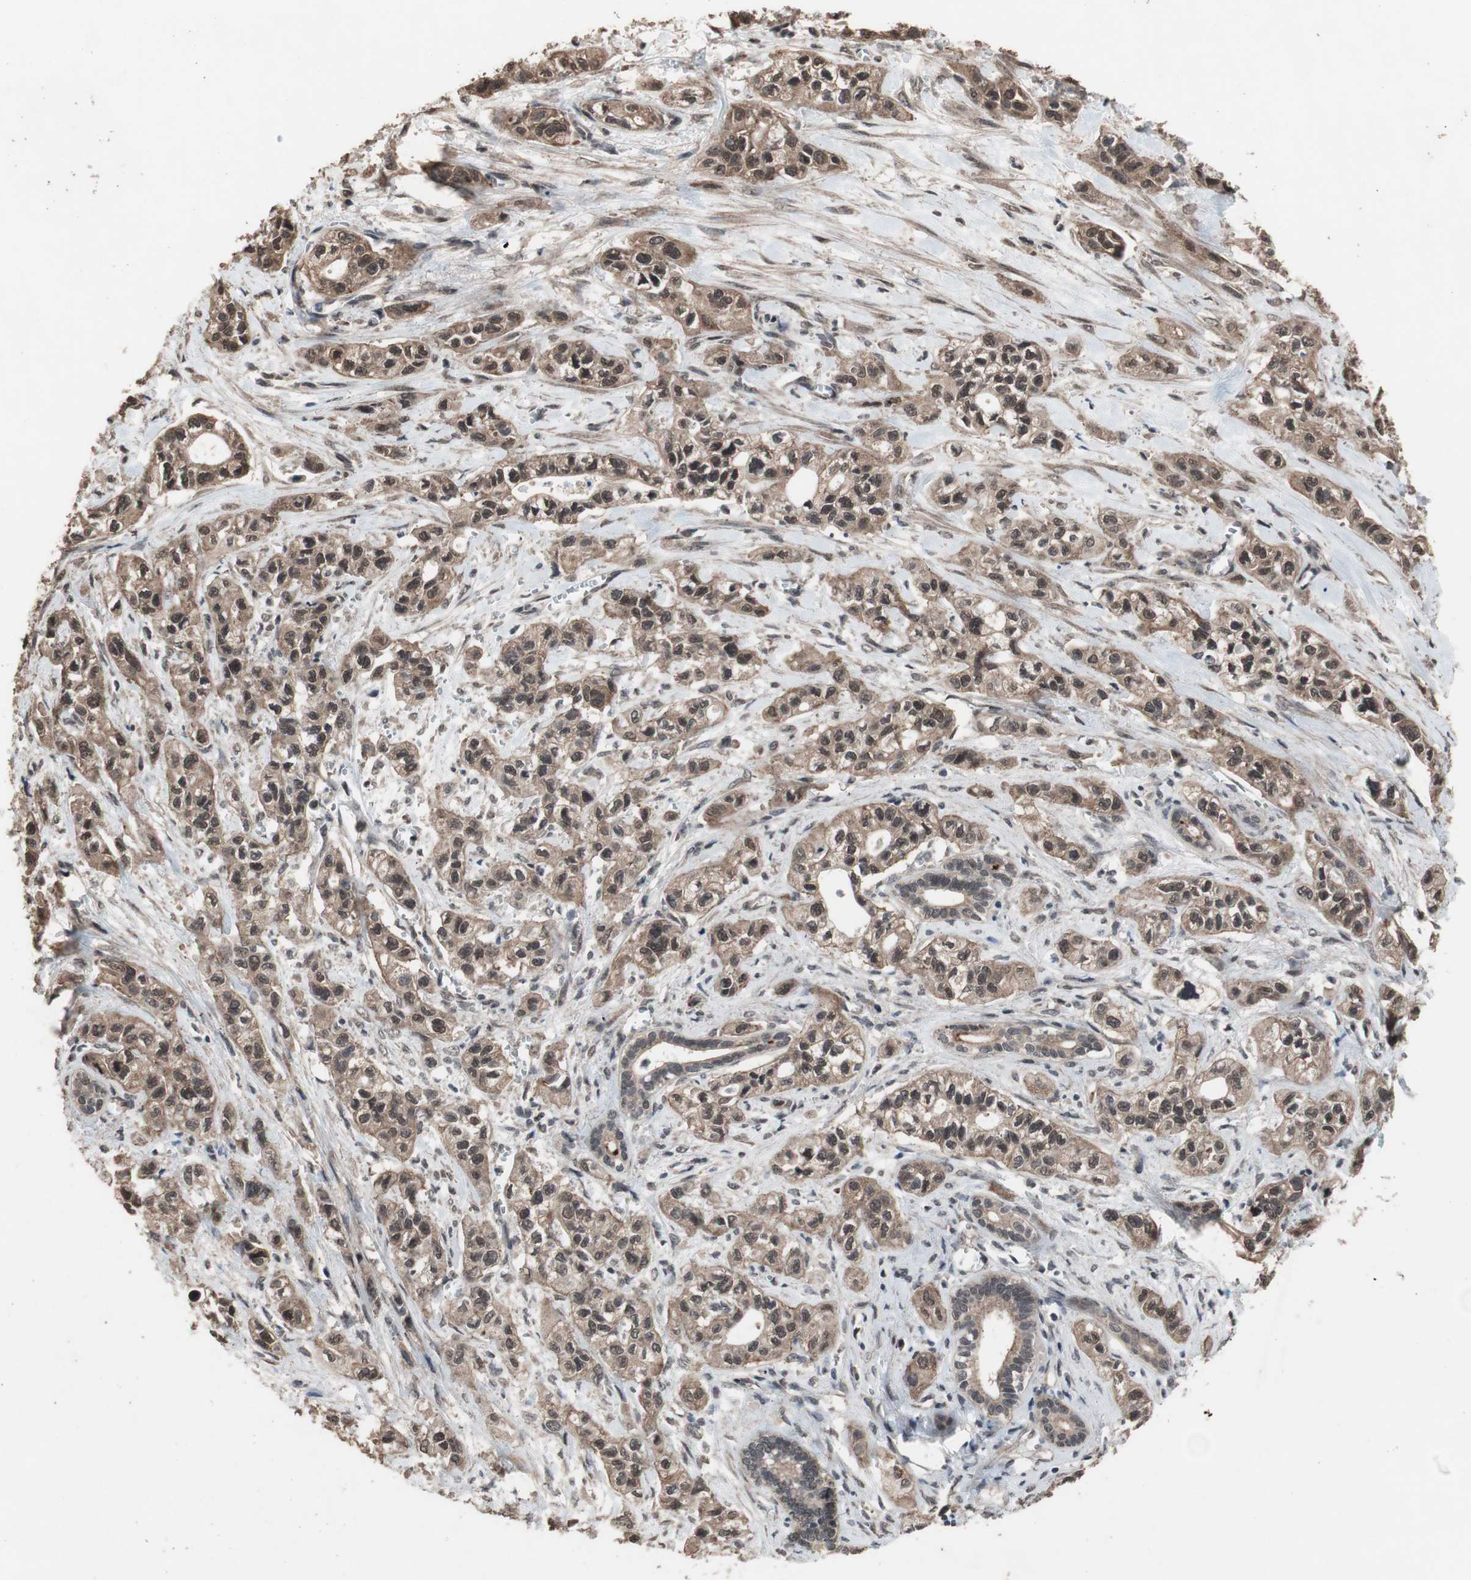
{"staining": {"intensity": "moderate", "quantity": ">75%", "location": "cytoplasmic/membranous"}, "tissue": "pancreatic cancer", "cell_type": "Tumor cells", "image_type": "cancer", "snomed": [{"axis": "morphology", "description": "Adenocarcinoma, NOS"}, {"axis": "topography", "description": "Pancreas"}], "caption": "IHC photomicrograph of pancreatic cancer (adenocarcinoma) stained for a protein (brown), which demonstrates medium levels of moderate cytoplasmic/membranous positivity in approximately >75% of tumor cells.", "gene": "KANSL1", "patient": {"sex": "male", "age": 74}}